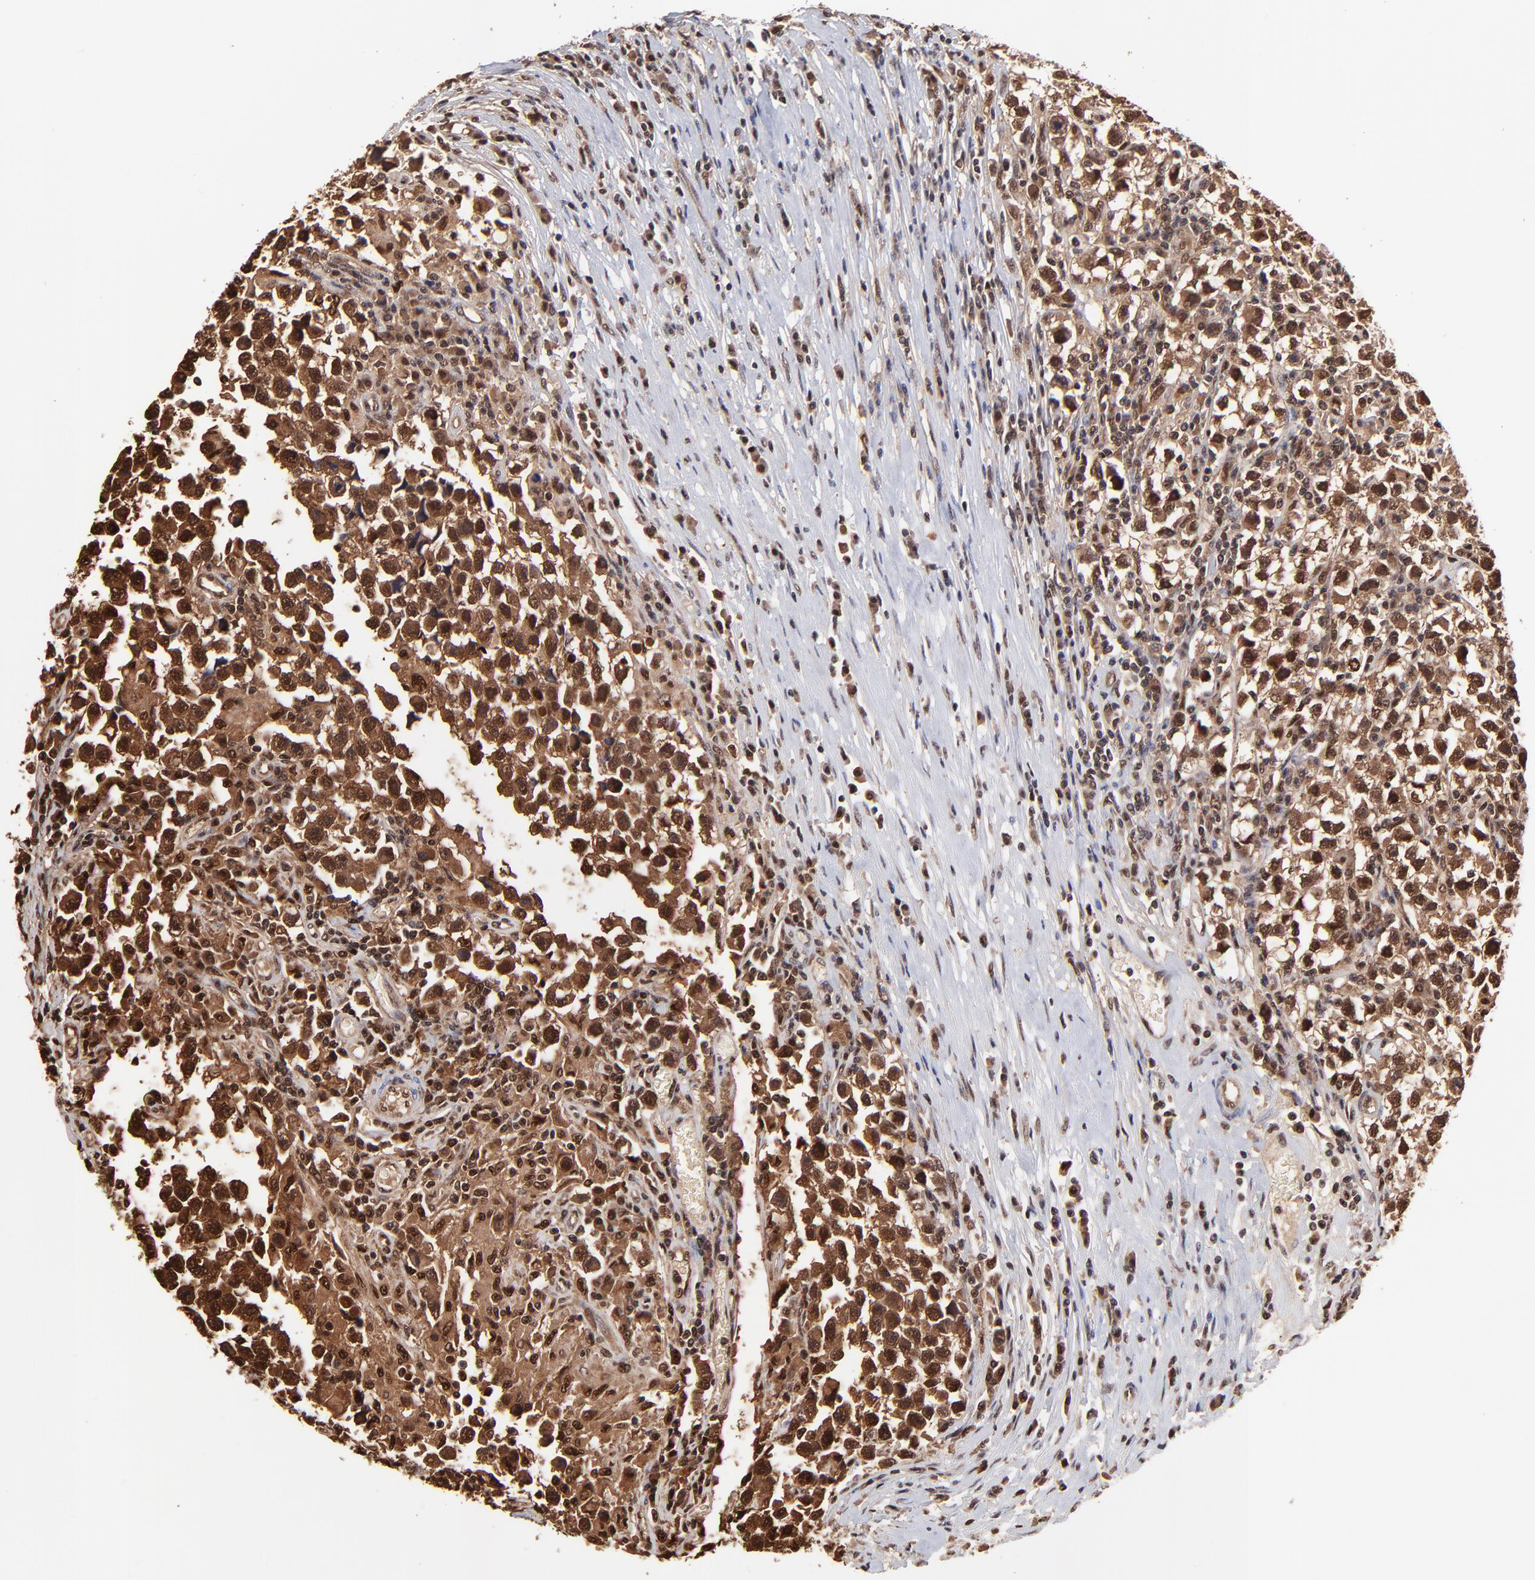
{"staining": {"intensity": "strong", "quantity": "25%-75%", "location": "cytoplasmic/membranous,nuclear"}, "tissue": "testis cancer", "cell_type": "Tumor cells", "image_type": "cancer", "snomed": [{"axis": "morphology", "description": "Seminoma, NOS"}, {"axis": "topography", "description": "Testis"}], "caption": "A micrograph of human seminoma (testis) stained for a protein shows strong cytoplasmic/membranous and nuclear brown staining in tumor cells.", "gene": "PSMA6", "patient": {"sex": "male", "age": 33}}